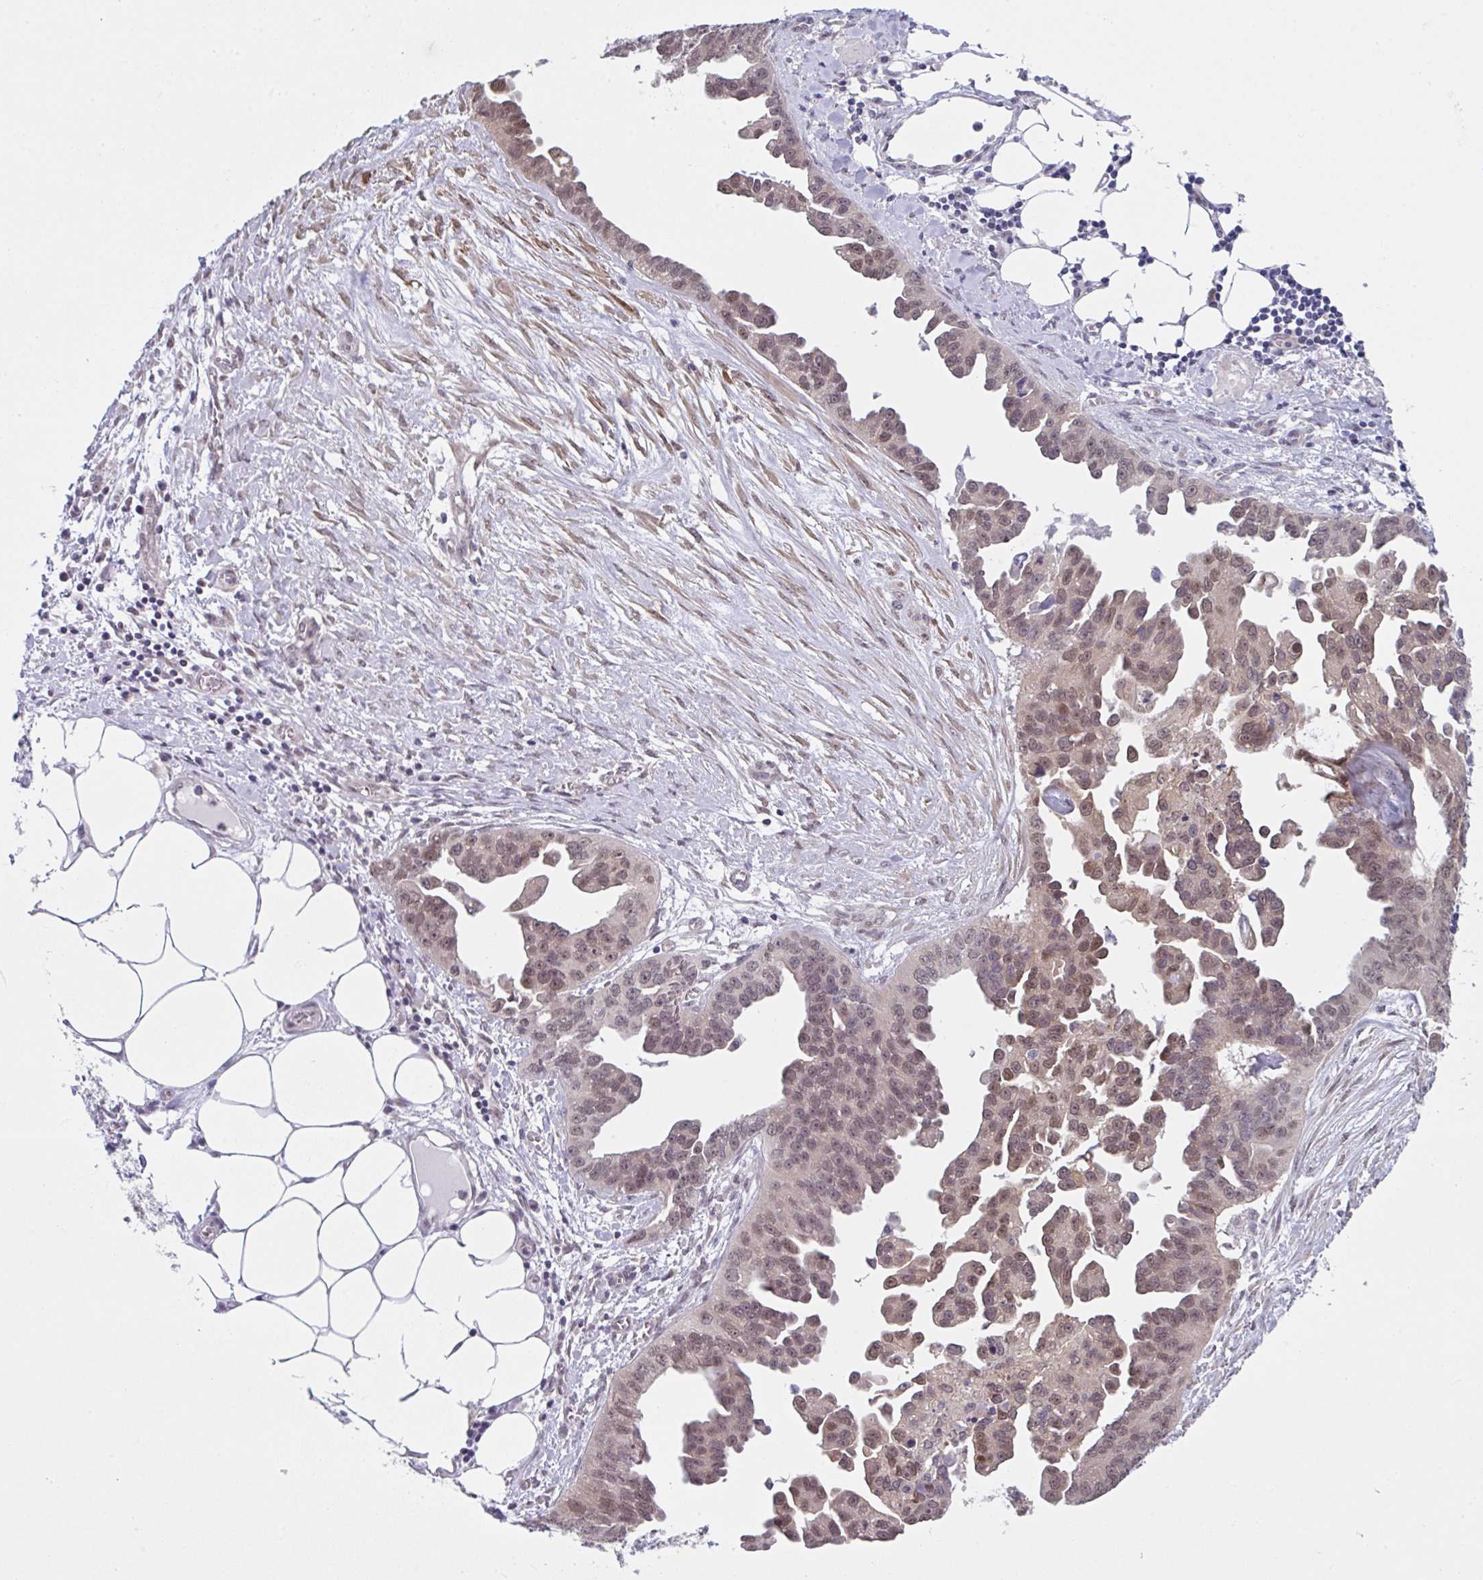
{"staining": {"intensity": "moderate", "quantity": ">75%", "location": "nuclear"}, "tissue": "ovarian cancer", "cell_type": "Tumor cells", "image_type": "cancer", "snomed": [{"axis": "morphology", "description": "Cystadenocarcinoma, serous, NOS"}, {"axis": "topography", "description": "Ovary"}], "caption": "This histopathology image reveals IHC staining of human serous cystadenocarcinoma (ovarian), with medium moderate nuclear positivity in approximately >75% of tumor cells.", "gene": "RBM18", "patient": {"sex": "female", "age": 75}}